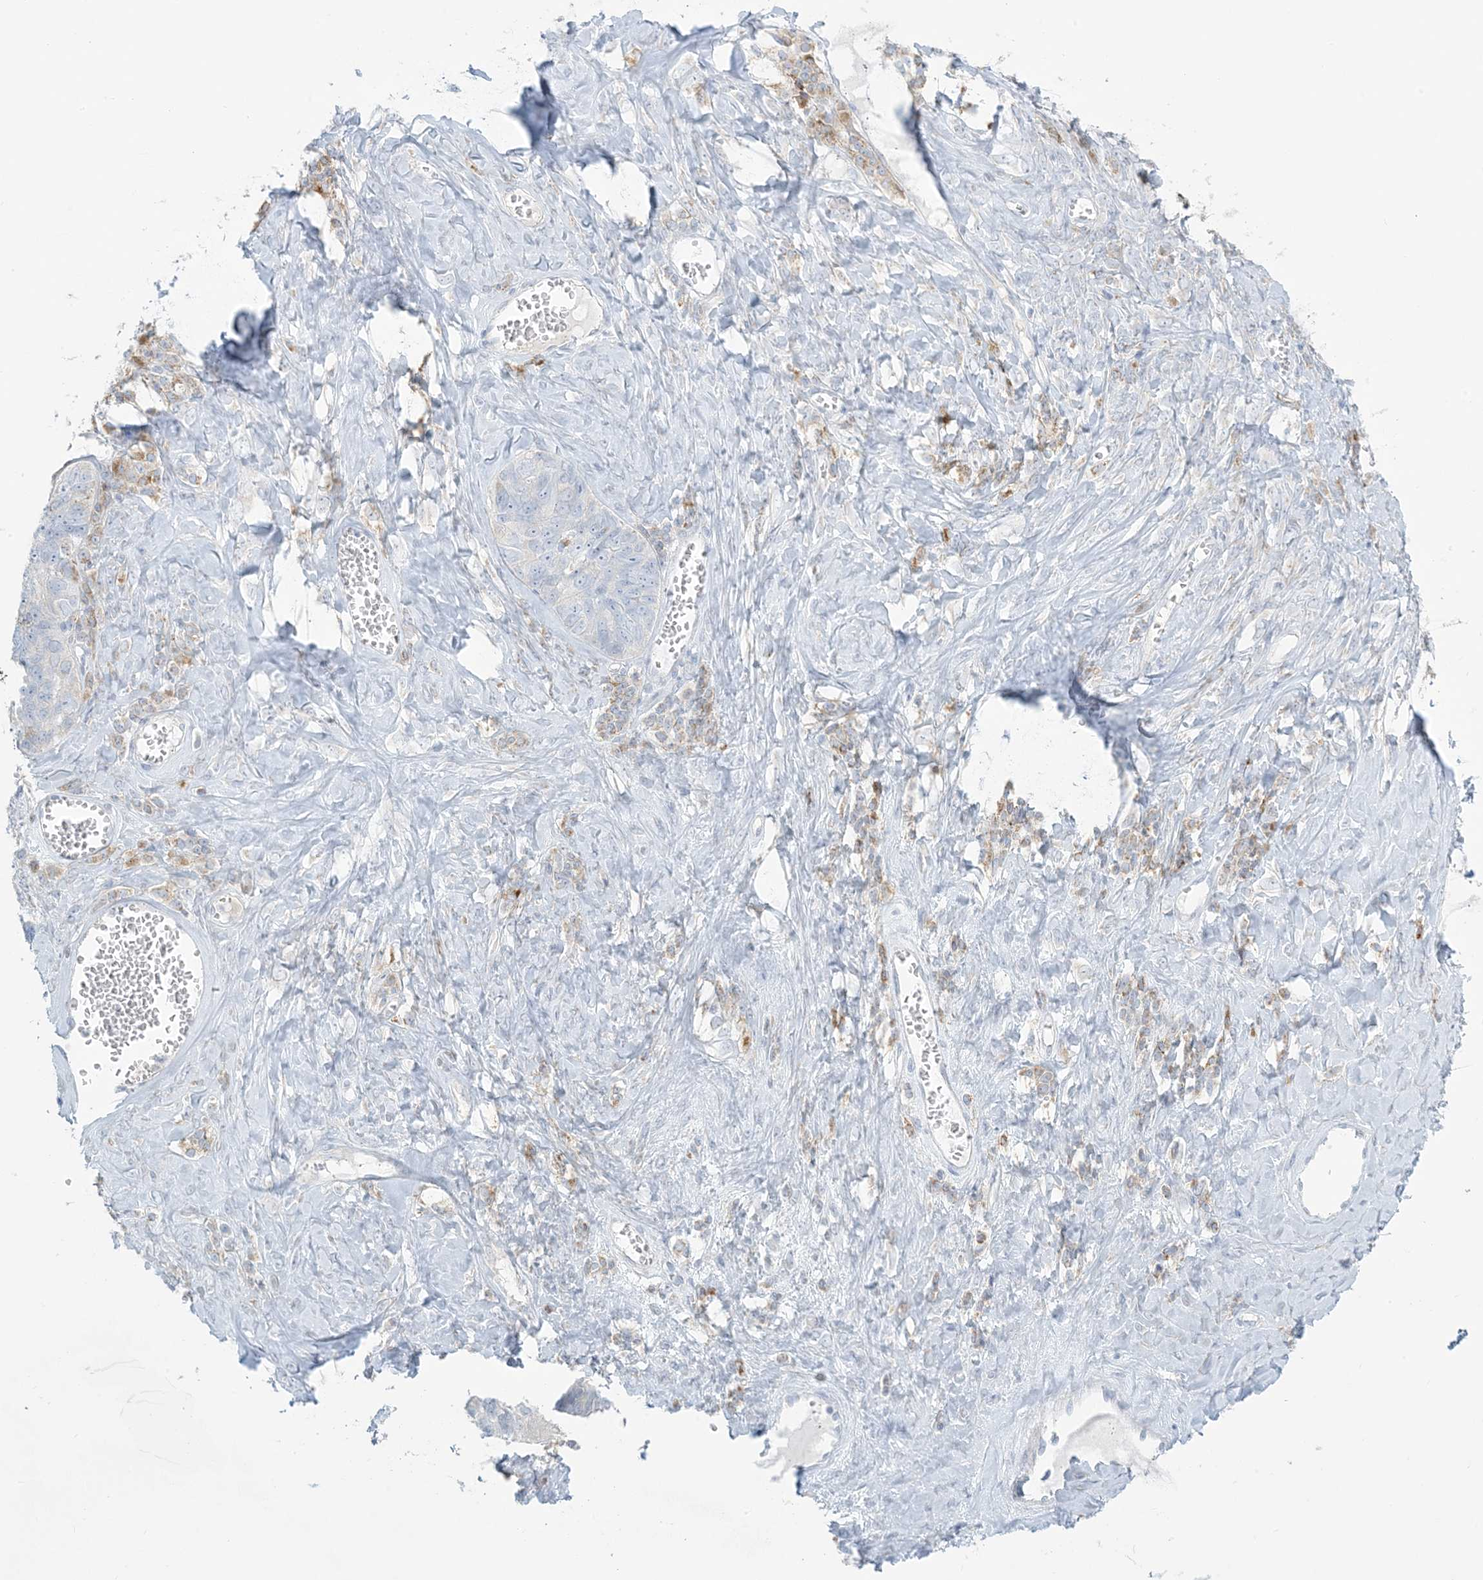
{"staining": {"intensity": "negative", "quantity": "none", "location": "none"}, "tissue": "ovarian cancer", "cell_type": "Tumor cells", "image_type": "cancer", "snomed": [{"axis": "morphology", "description": "Cystadenocarcinoma, serous, NOS"}, {"axis": "topography", "description": "Ovary"}], "caption": "This photomicrograph is of ovarian cancer stained with immunohistochemistry to label a protein in brown with the nuclei are counter-stained blue. There is no positivity in tumor cells.", "gene": "ZDHHC4", "patient": {"sex": "female", "age": 79}}